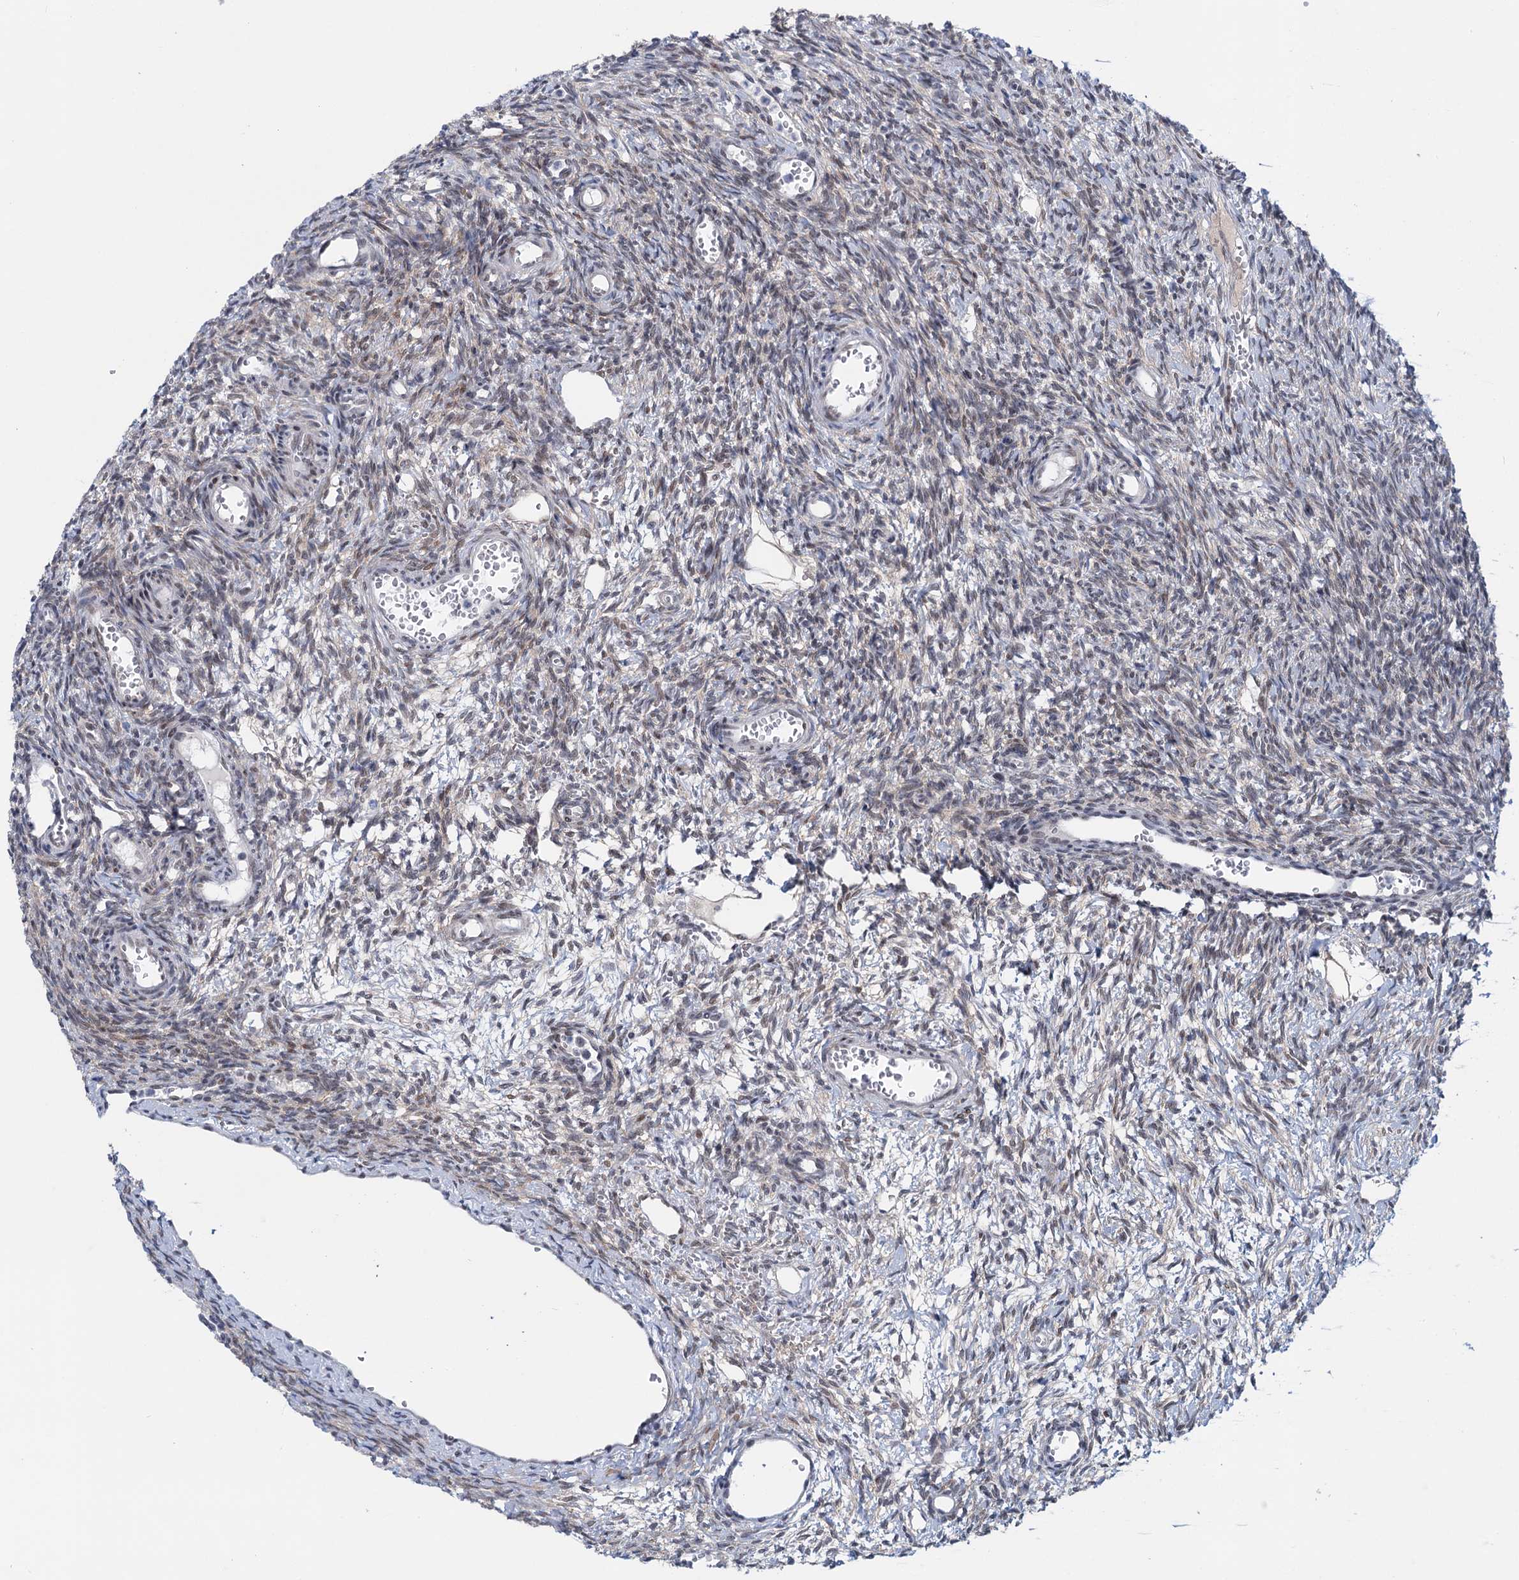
{"staining": {"intensity": "weak", "quantity": "25%-75%", "location": "nuclear"}, "tissue": "ovary", "cell_type": "Follicle cells", "image_type": "normal", "snomed": [{"axis": "morphology", "description": "Normal tissue, NOS"}, {"axis": "topography", "description": "Ovary"}], "caption": "Immunohistochemical staining of benign human ovary demonstrates 25%-75% levels of weak nuclear protein positivity in about 25%-75% of follicle cells. (DAB (3,3'-diaminobenzidine) IHC with brightfield microscopy, high magnification).", "gene": "FAM53A", "patient": {"sex": "female", "age": 39}}